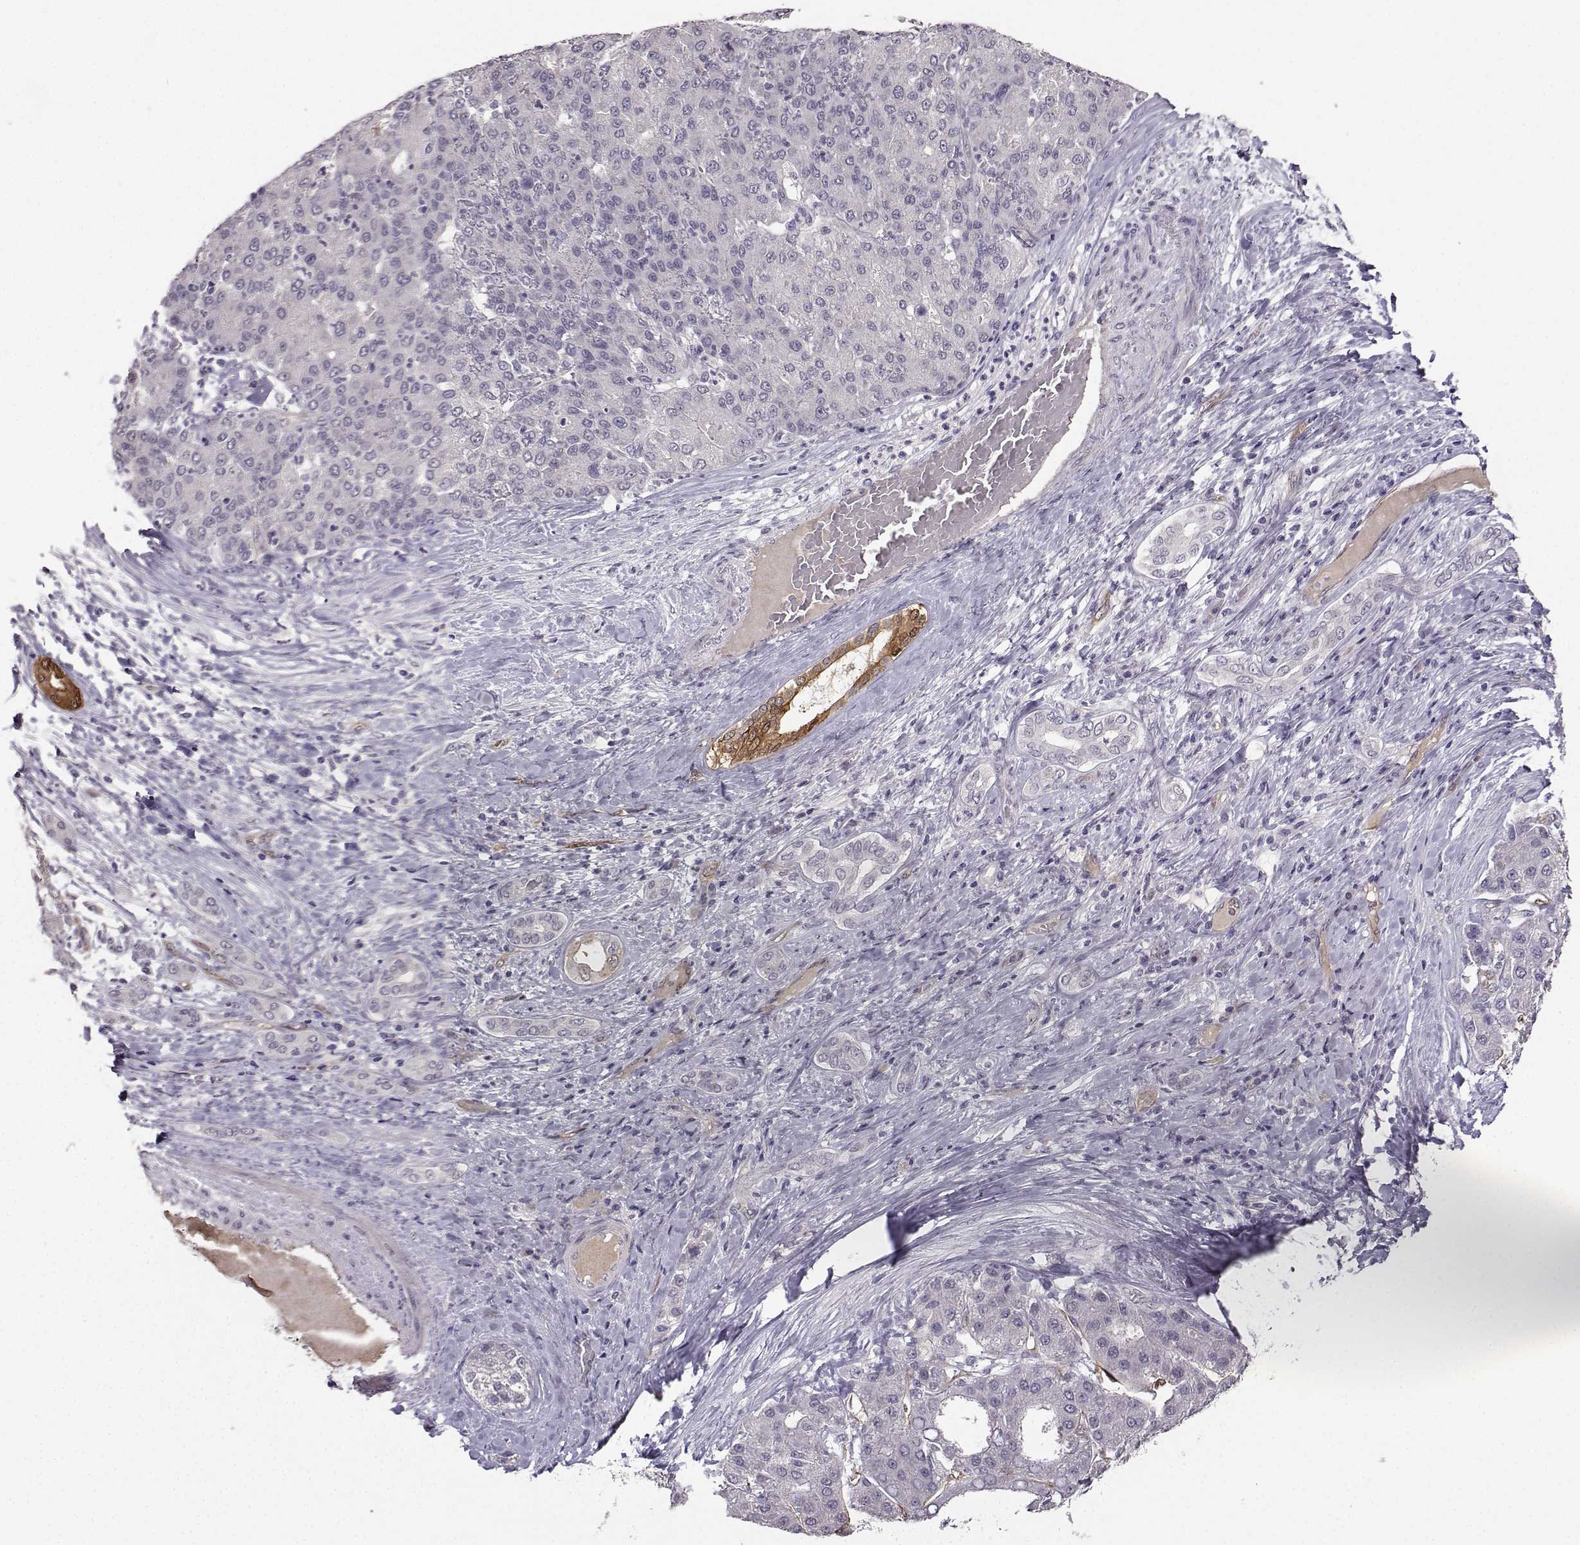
{"staining": {"intensity": "negative", "quantity": "none", "location": "none"}, "tissue": "liver cancer", "cell_type": "Tumor cells", "image_type": "cancer", "snomed": [{"axis": "morphology", "description": "Carcinoma, Hepatocellular, NOS"}, {"axis": "topography", "description": "Liver"}], "caption": "Liver cancer was stained to show a protein in brown. There is no significant expression in tumor cells.", "gene": "NQO1", "patient": {"sex": "male", "age": 65}}